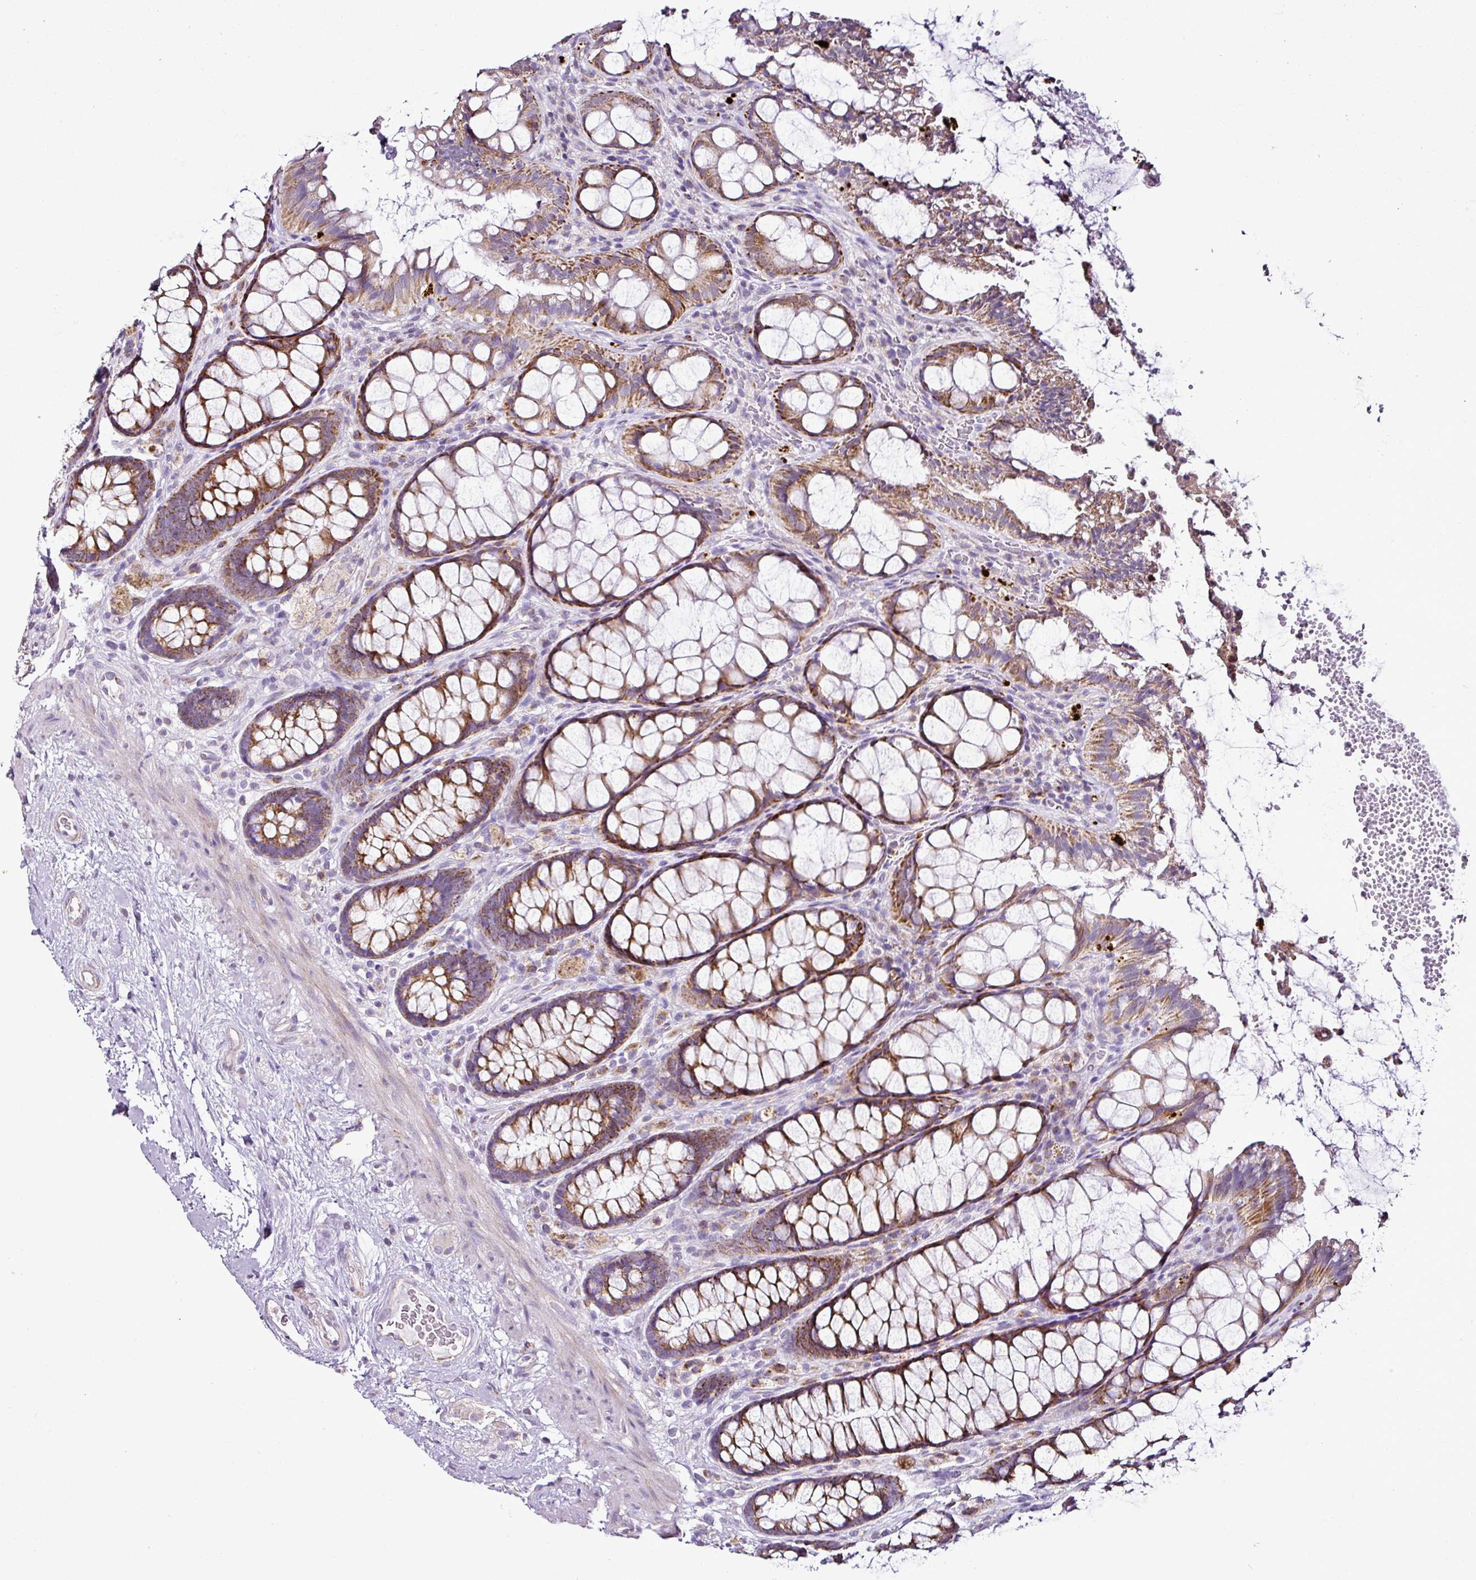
{"staining": {"intensity": "strong", "quantity": ">75%", "location": "cytoplasmic/membranous"}, "tissue": "rectum", "cell_type": "Glandular cells", "image_type": "normal", "snomed": [{"axis": "morphology", "description": "Normal tissue, NOS"}, {"axis": "topography", "description": "Rectum"}], "caption": "Immunohistochemistry (IHC) of unremarkable rectum exhibits high levels of strong cytoplasmic/membranous expression in about >75% of glandular cells. The protein is stained brown, and the nuclei are stained in blue (DAB (3,3'-diaminobenzidine) IHC with brightfield microscopy, high magnification).", "gene": "DPAGT1", "patient": {"sex": "female", "age": 67}}